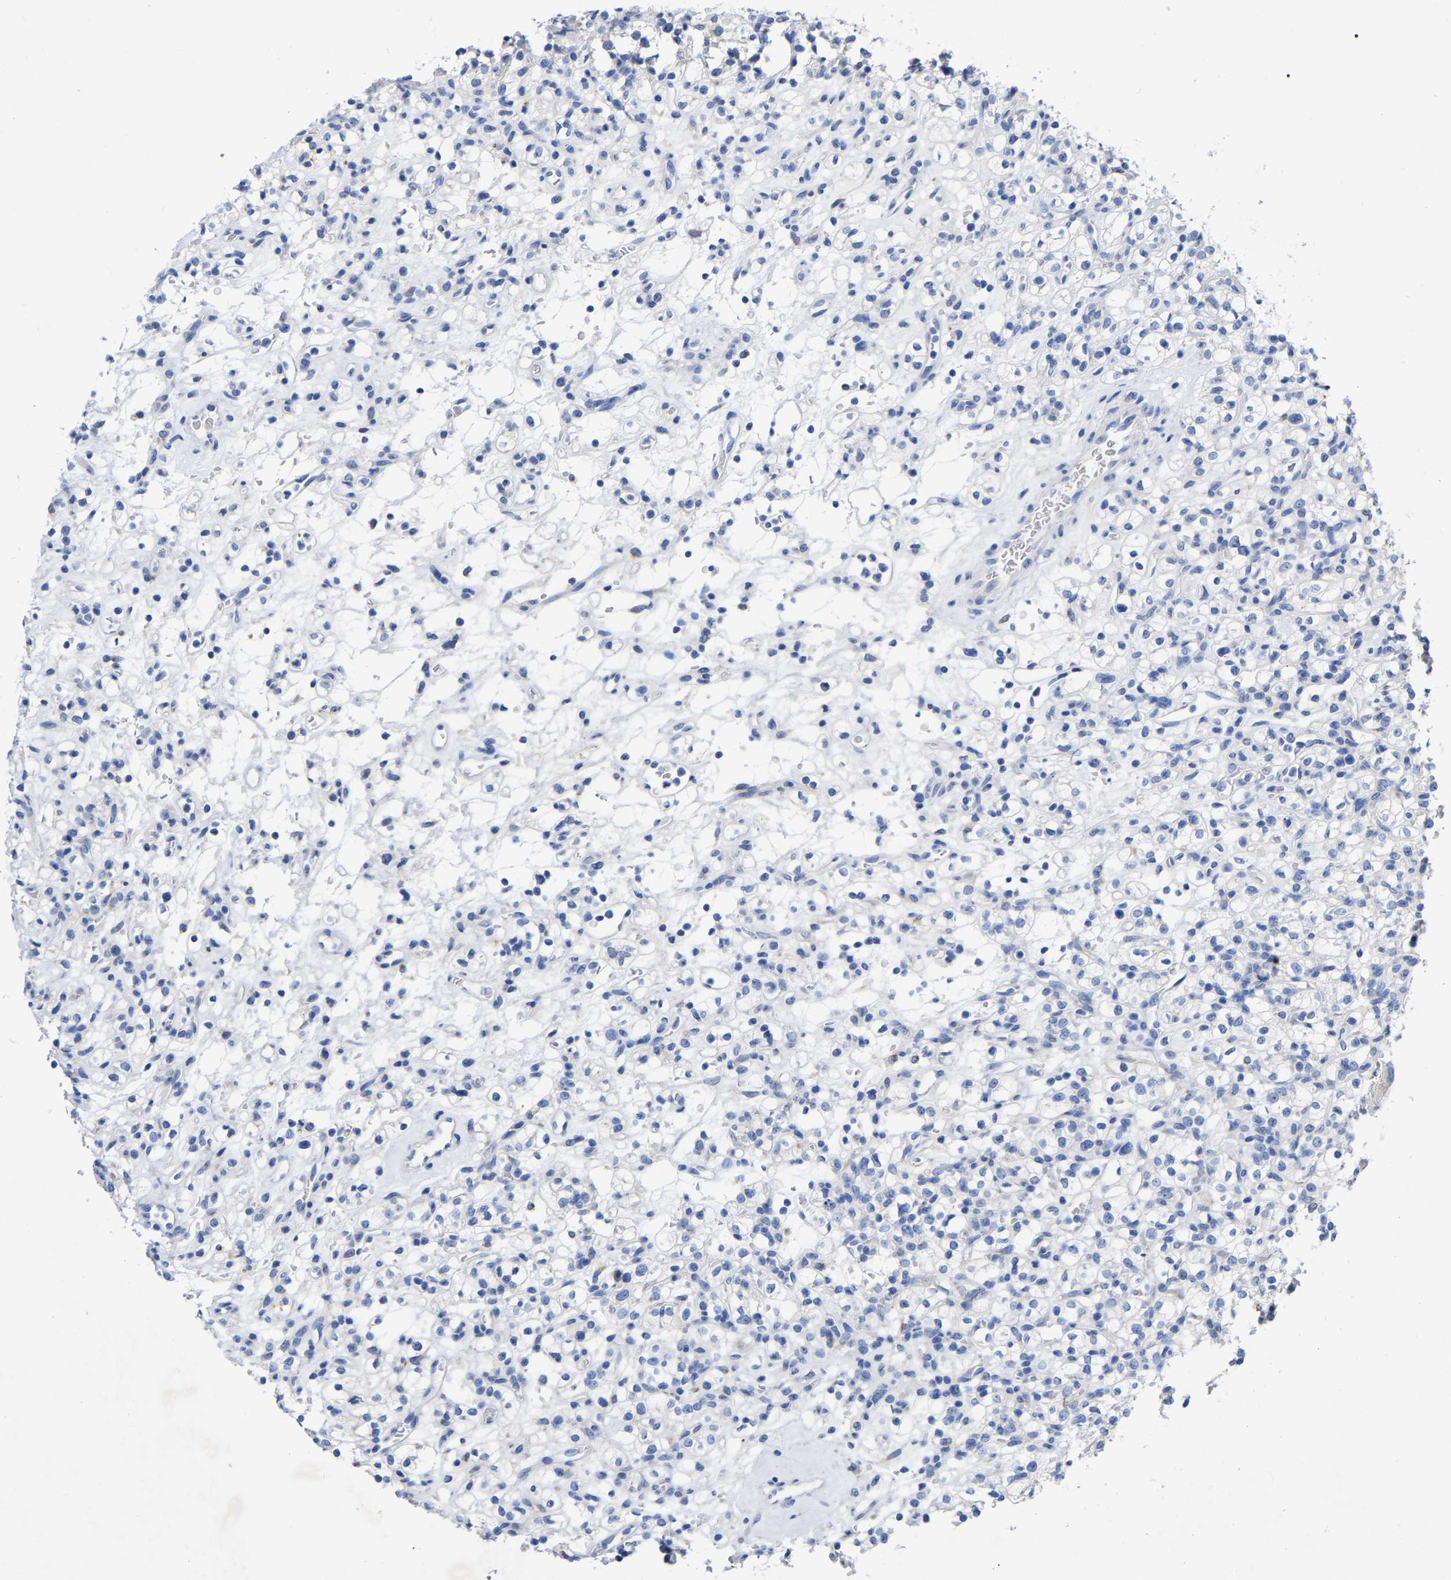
{"staining": {"intensity": "negative", "quantity": "none", "location": "none"}, "tissue": "renal cancer", "cell_type": "Tumor cells", "image_type": "cancer", "snomed": [{"axis": "morphology", "description": "Normal tissue, NOS"}, {"axis": "morphology", "description": "Adenocarcinoma, NOS"}, {"axis": "topography", "description": "Kidney"}], "caption": "This is an immunohistochemistry (IHC) micrograph of human adenocarcinoma (renal). There is no positivity in tumor cells.", "gene": "STRIP2", "patient": {"sex": "female", "age": 72}}